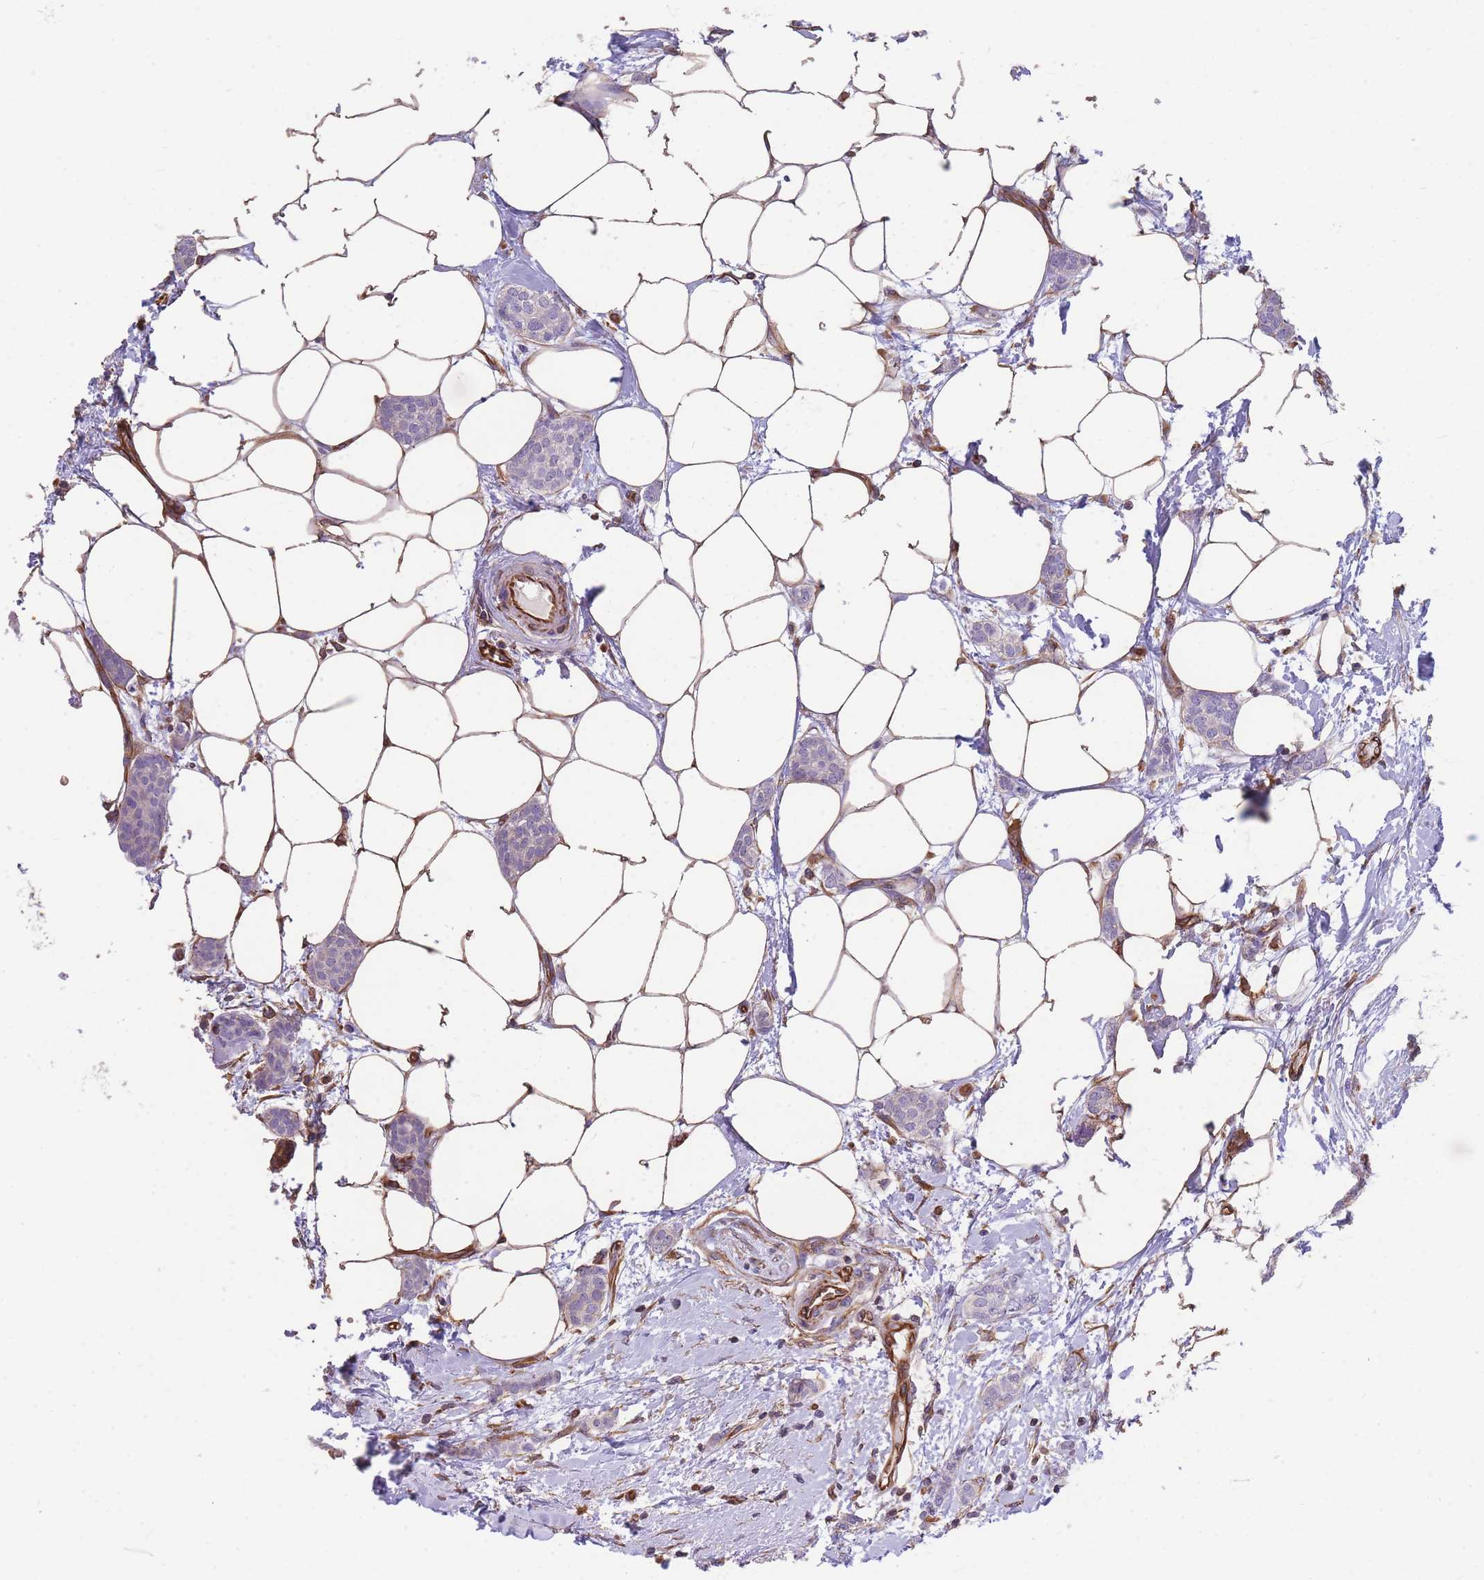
{"staining": {"intensity": "negative", "quantity": "none", "location": "none"}, "tissue": "breast cancer", "cell_type": "Tumor cells", "image_type": "cancer", "snomed": [{"axis": "morphology", "description": "Duct carcinoma"}, {"axis": "topography", "description": "Breast"}], "caption": "Immunohistochemistry of invasive ductal carcinoma (breast) shows no expression in tumor cells.", "gene": "ANKRD53", "patient": {"sex": "female", "age": 72}}